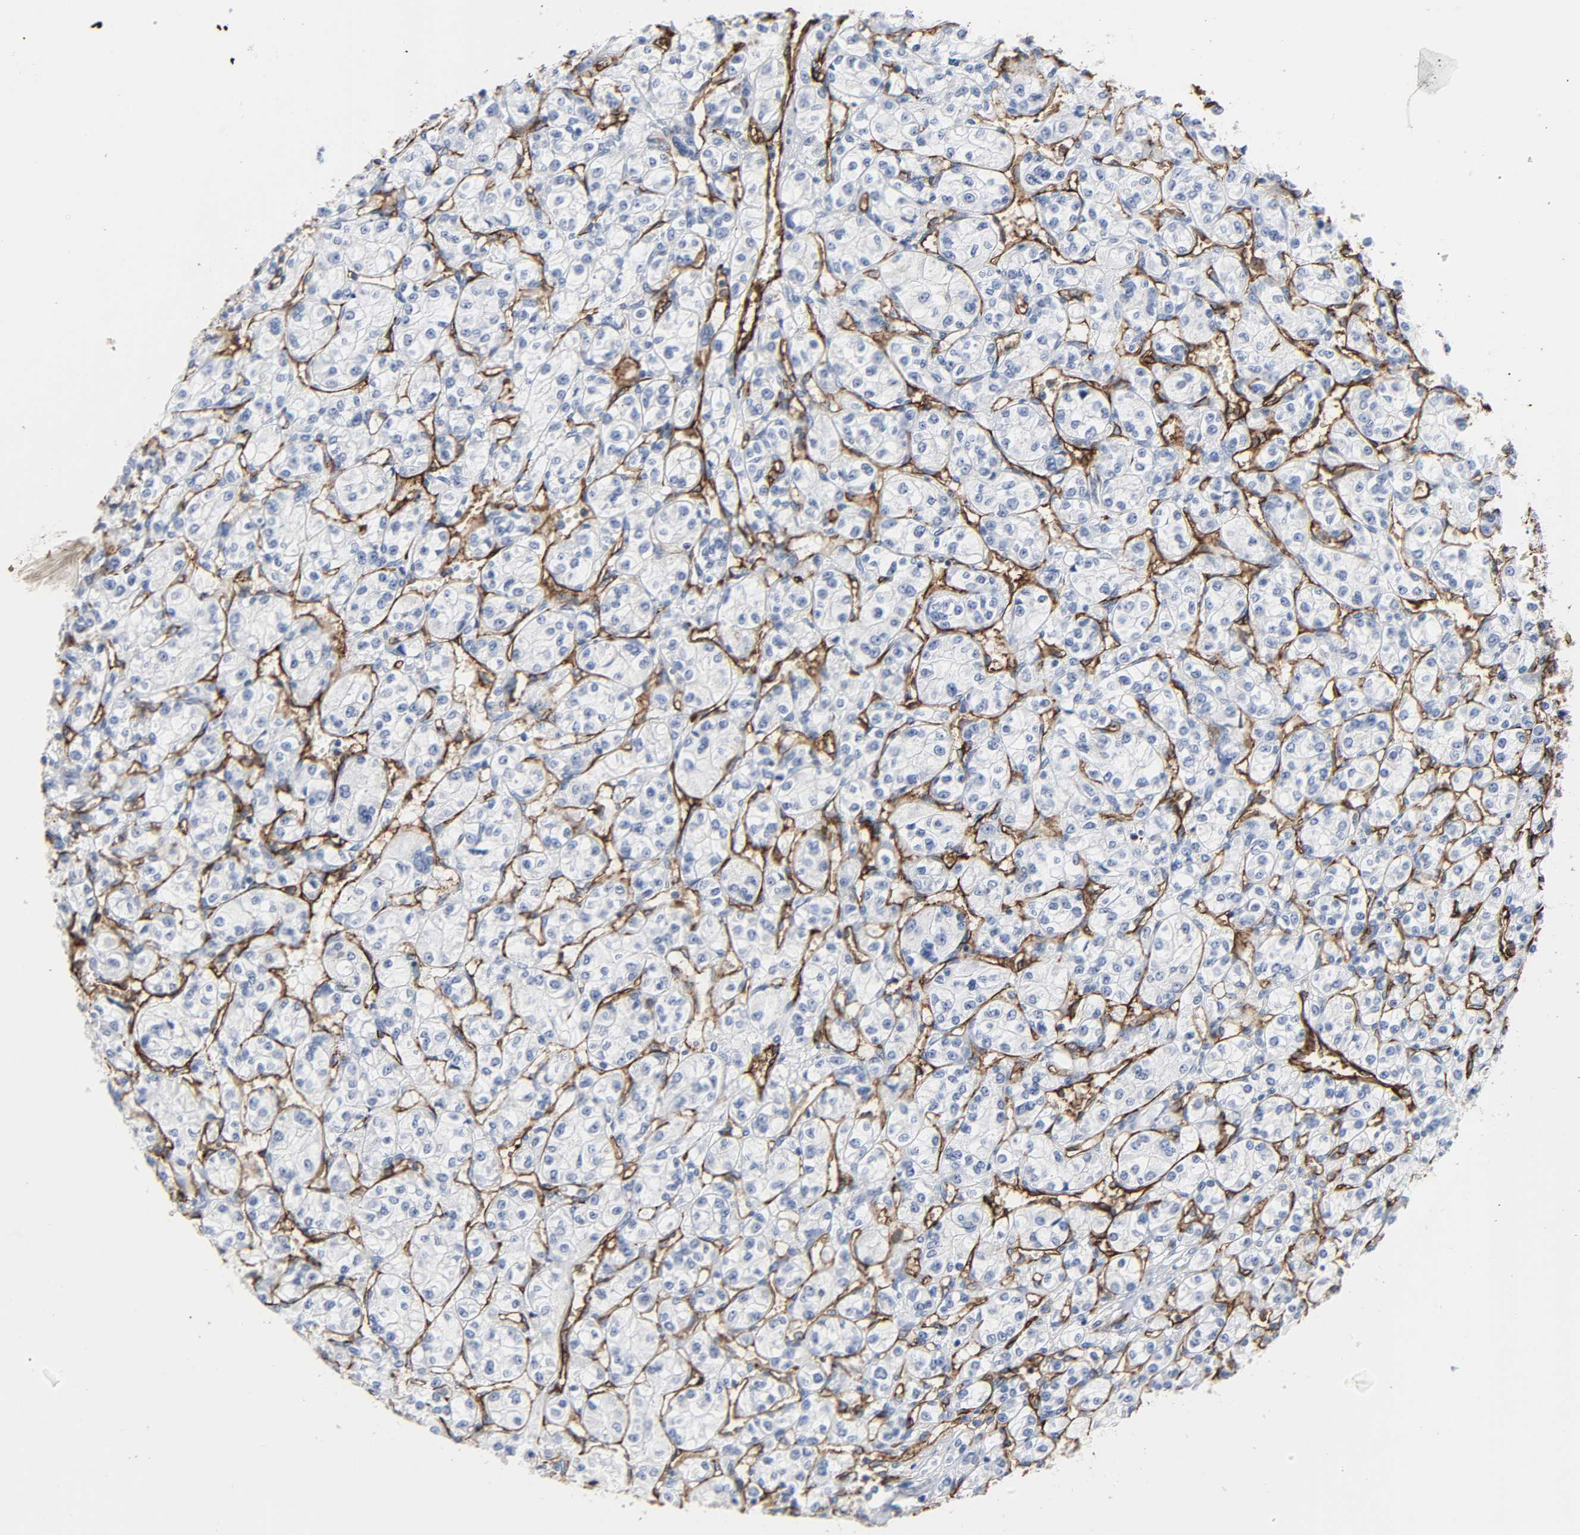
{"staining": {"intensity": "negative", "quantity": "none", "location": "none"}, "tissue": "renal cancer", "cell_type": "Tumor cells", "image_type": "cancer", "snomed": [{"axis": "morphology", "description": "Adenocarcinoma, NOS"}, {"axis": "topography", "description": "Kidney"}], "caption": "This is an IHC histopathology image of human adenocarcinoma (renal). There is no expression in tumor cells.", "gene": "PECAM1", "patient": {"sex": "male", "age": 77}}